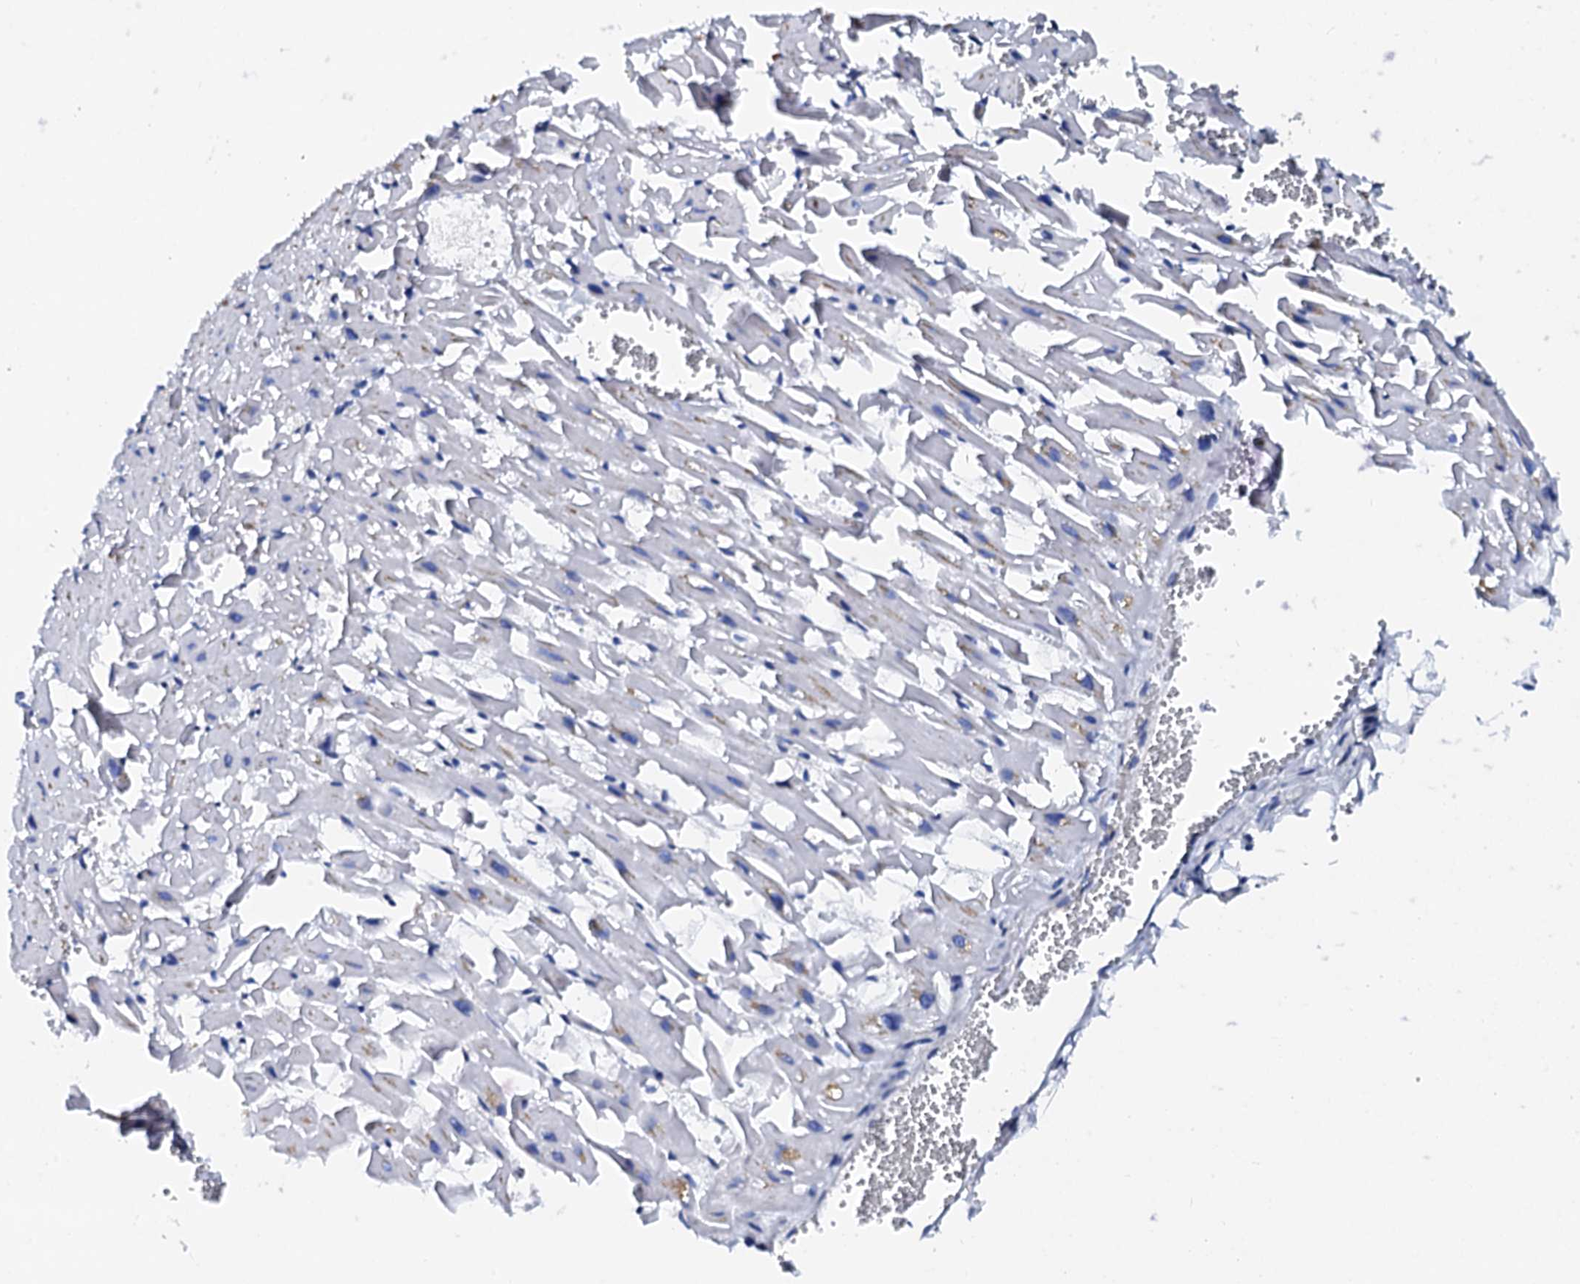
{"staining": {"intensity": "negative", "quantity": "none", "location": "none"}, "tissue": "heart muscle", "cell_type": "Cardiomyocytes", "image_type": "normal", "snomed": [{"axis": "morphology", "description": "Normal tissue, NOS"}, {"axis": "topography", "description": "Heart"}], "caption": "DAB immunohistochemical staining of benign heart muscle demonstrates no significant expression in cardiomyocytes. The staining is performed using DAB (3,3'-diaminobenzidine) brown chromogen with nuclei counter-stained in using hematoxylin.", "gene": "AKAP3", "patient": {"sex": "female", "age": 64}}